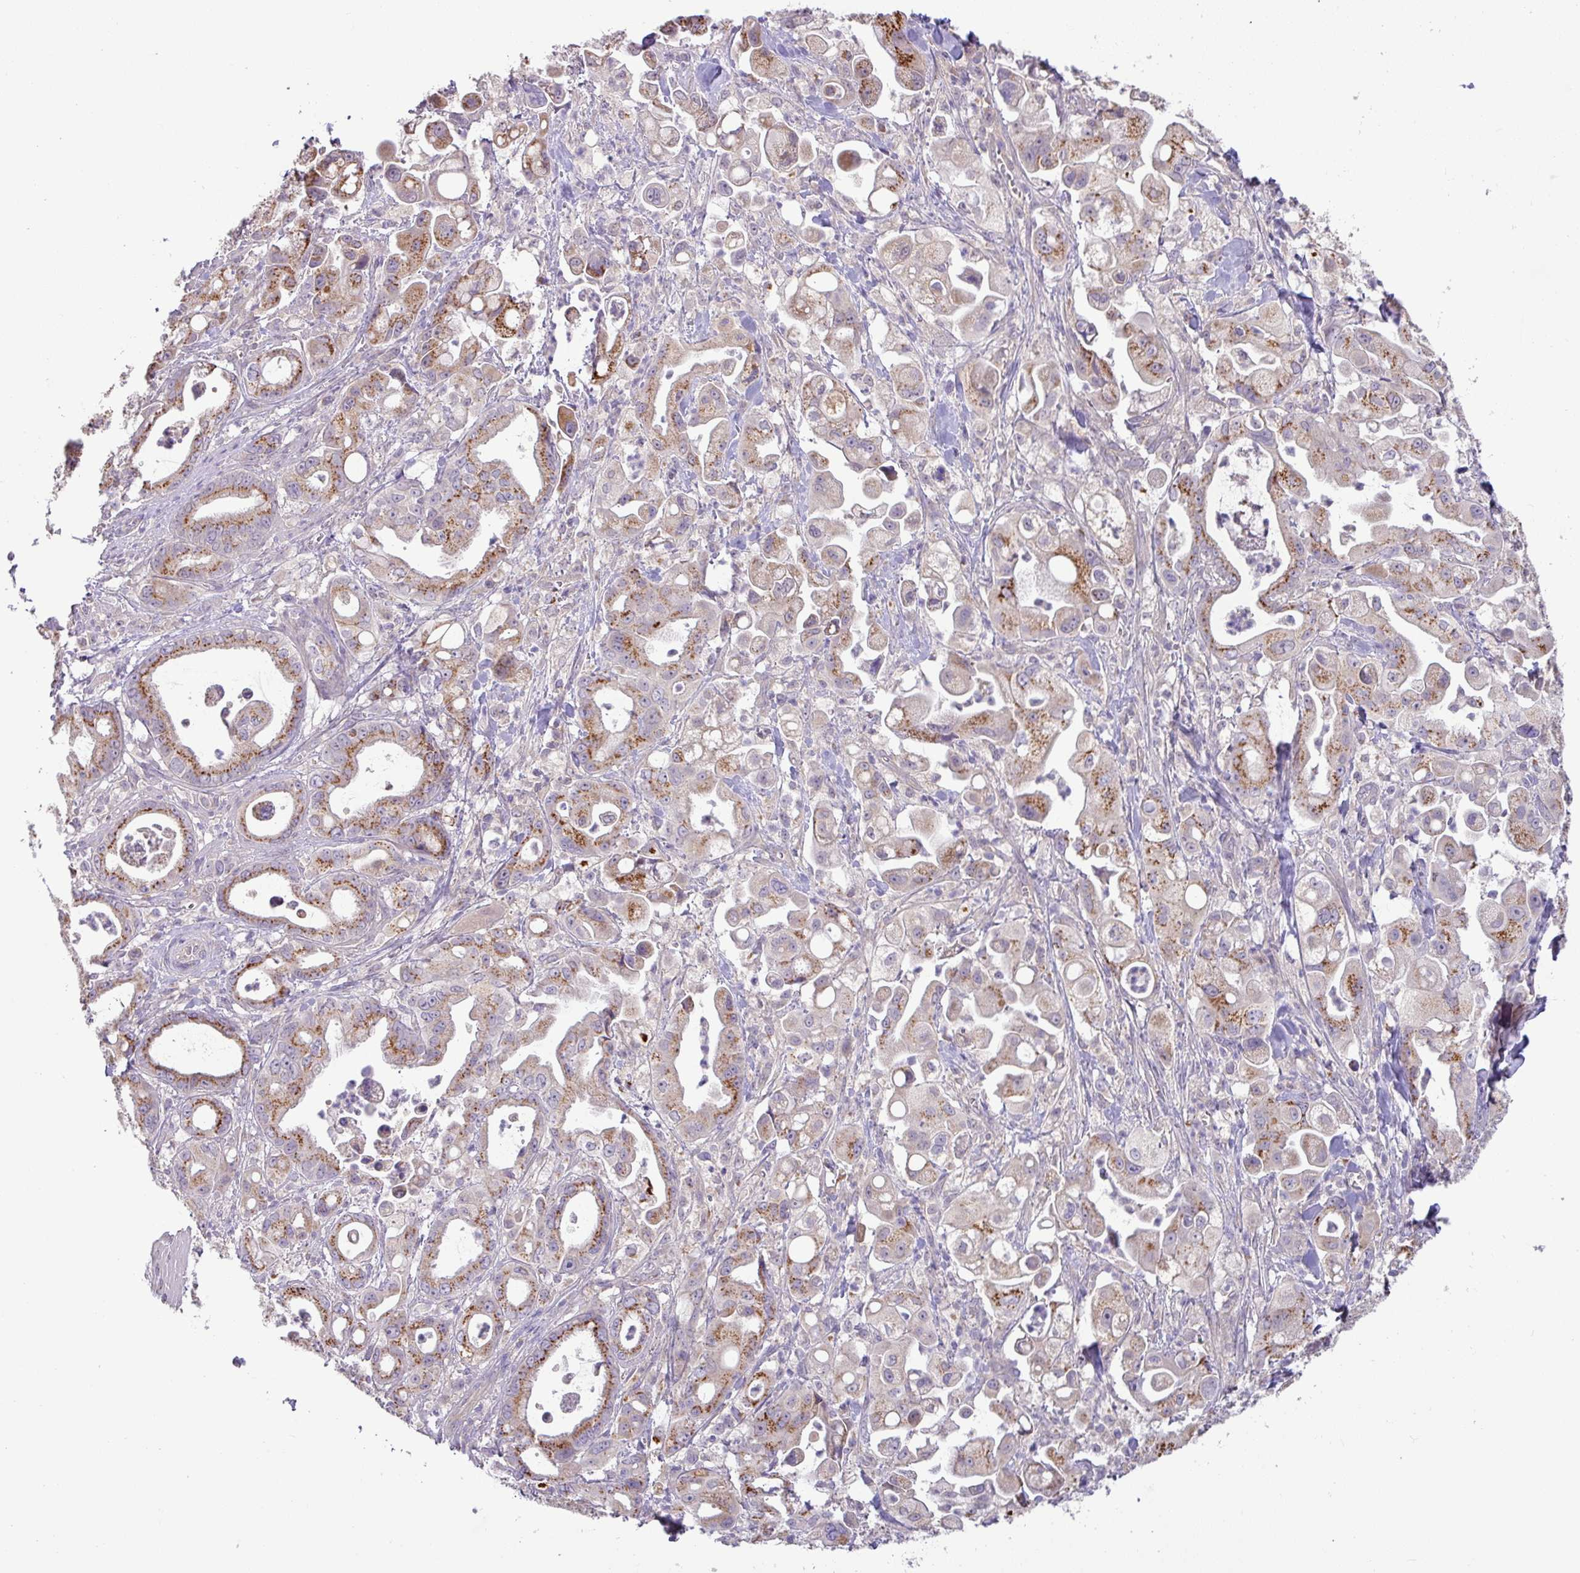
{"staining": {"intensity": "moderate", "quantity": "25%-75%", "location": "cytoplasmic/membranous"}, "tissue": "pancreatic cancer", "cell_type": "Tumor cells", "image_type": "cancer", "snomed": [{"axis": "morphology", "description": "Adenocarcinoma, NOS"}, {"axis": "topography", "description": "Pancreas"}], "caption": "Immunohistochemical staining of human pancreatic adenocarcinoma shows medium levels of moderate cytoplasmic/membranous expression in approximately 25%-75% of tumor cells. Immunohistochemistry stains the protein in brown and the nuclei are stained blue.", "gene": "GALNT12", "patient": {"sex": "male", "age": 68}}